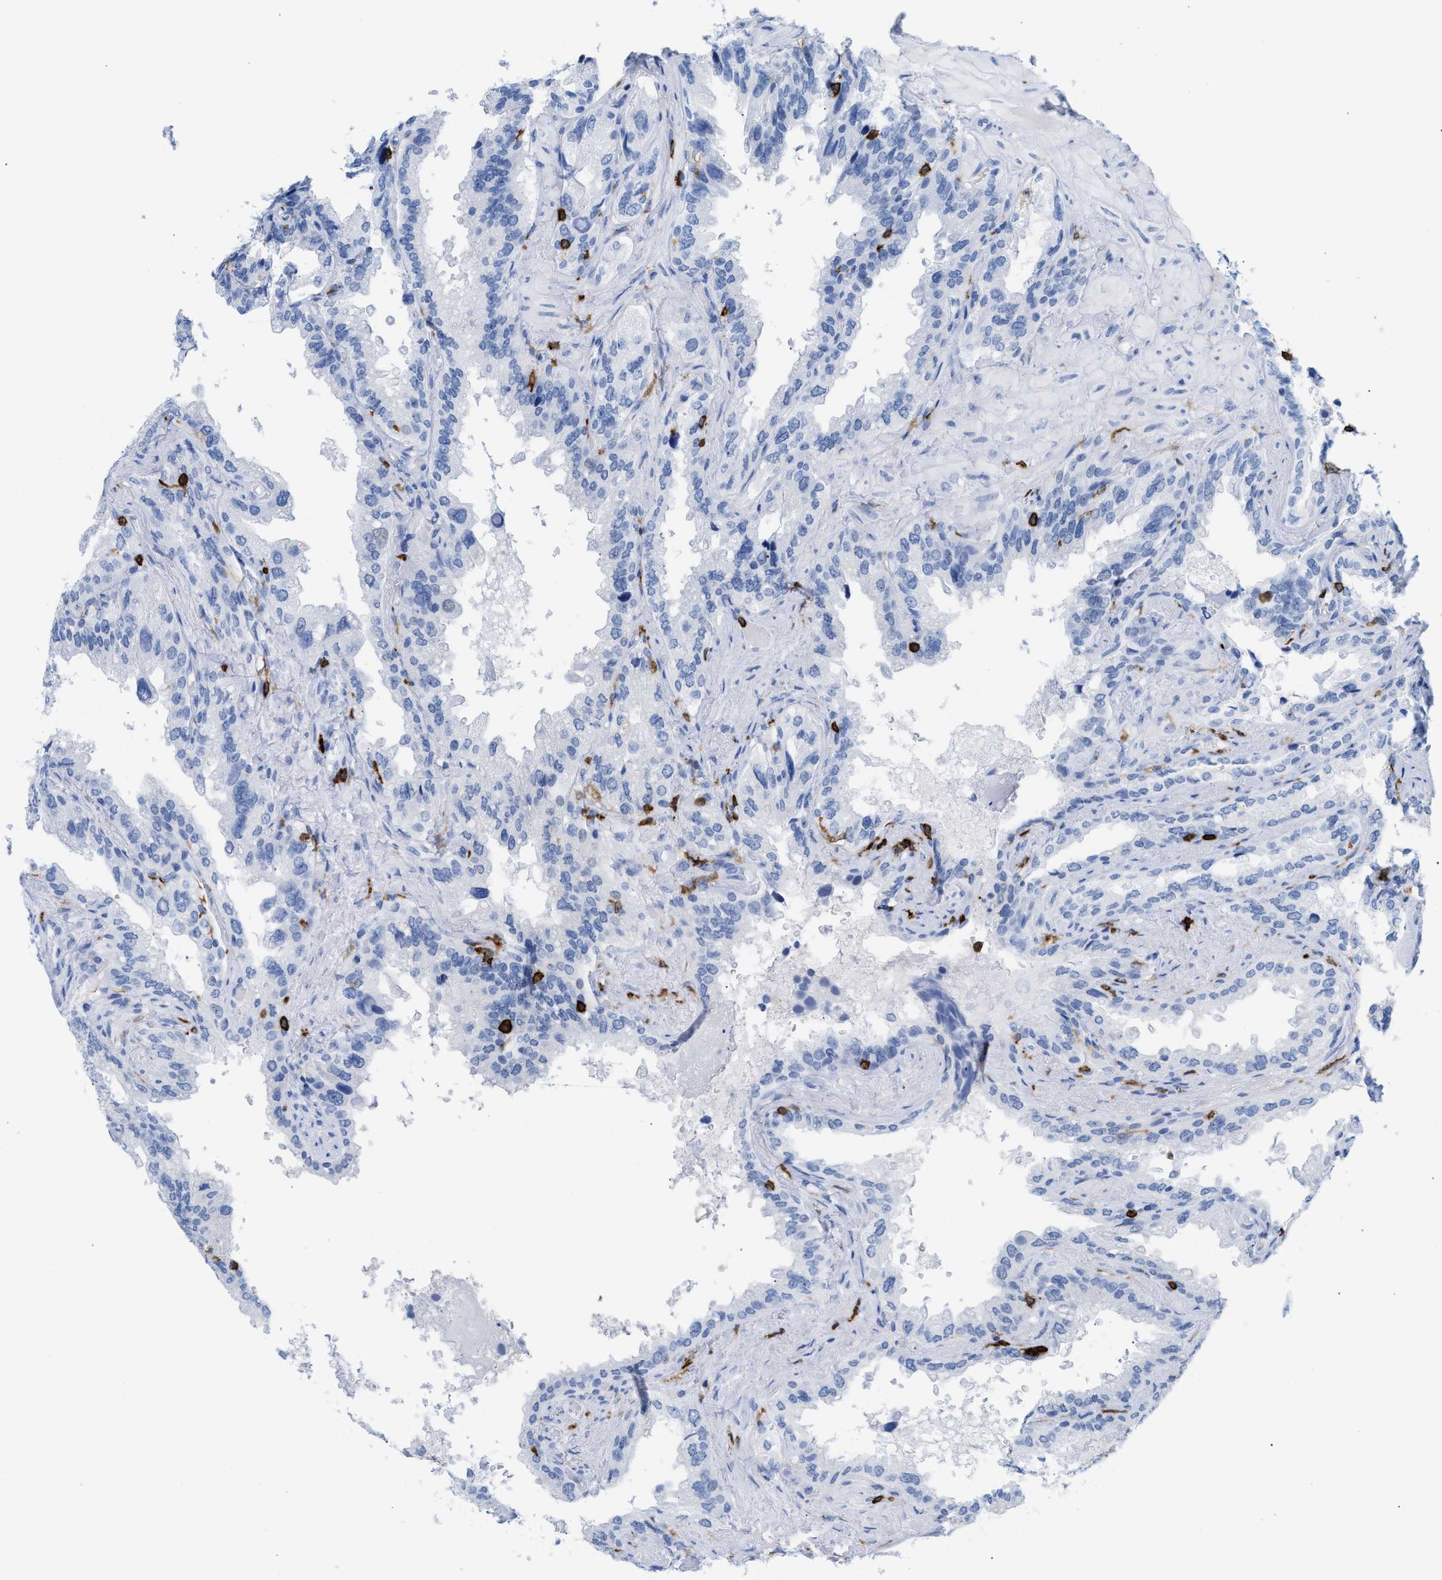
{"staining": {"intensity": "negative", "quantity": "none", "location": "none"}, "tissue": "seminal vesicle", "cell_type": "Glandular cells", "image_type": "normal", "snomed": [{"axis": "morphology", "description": "Normal tissue, NOS"}, {"axis": "topography", "description": "Seminal veicle"}], "caption": "The image exhibits no significant staining in glandular cells of seminal vesicle. (DAB IHC, high magnification).", "gene": "LCP1", "patient": {"sex": "male", "age": 68}}